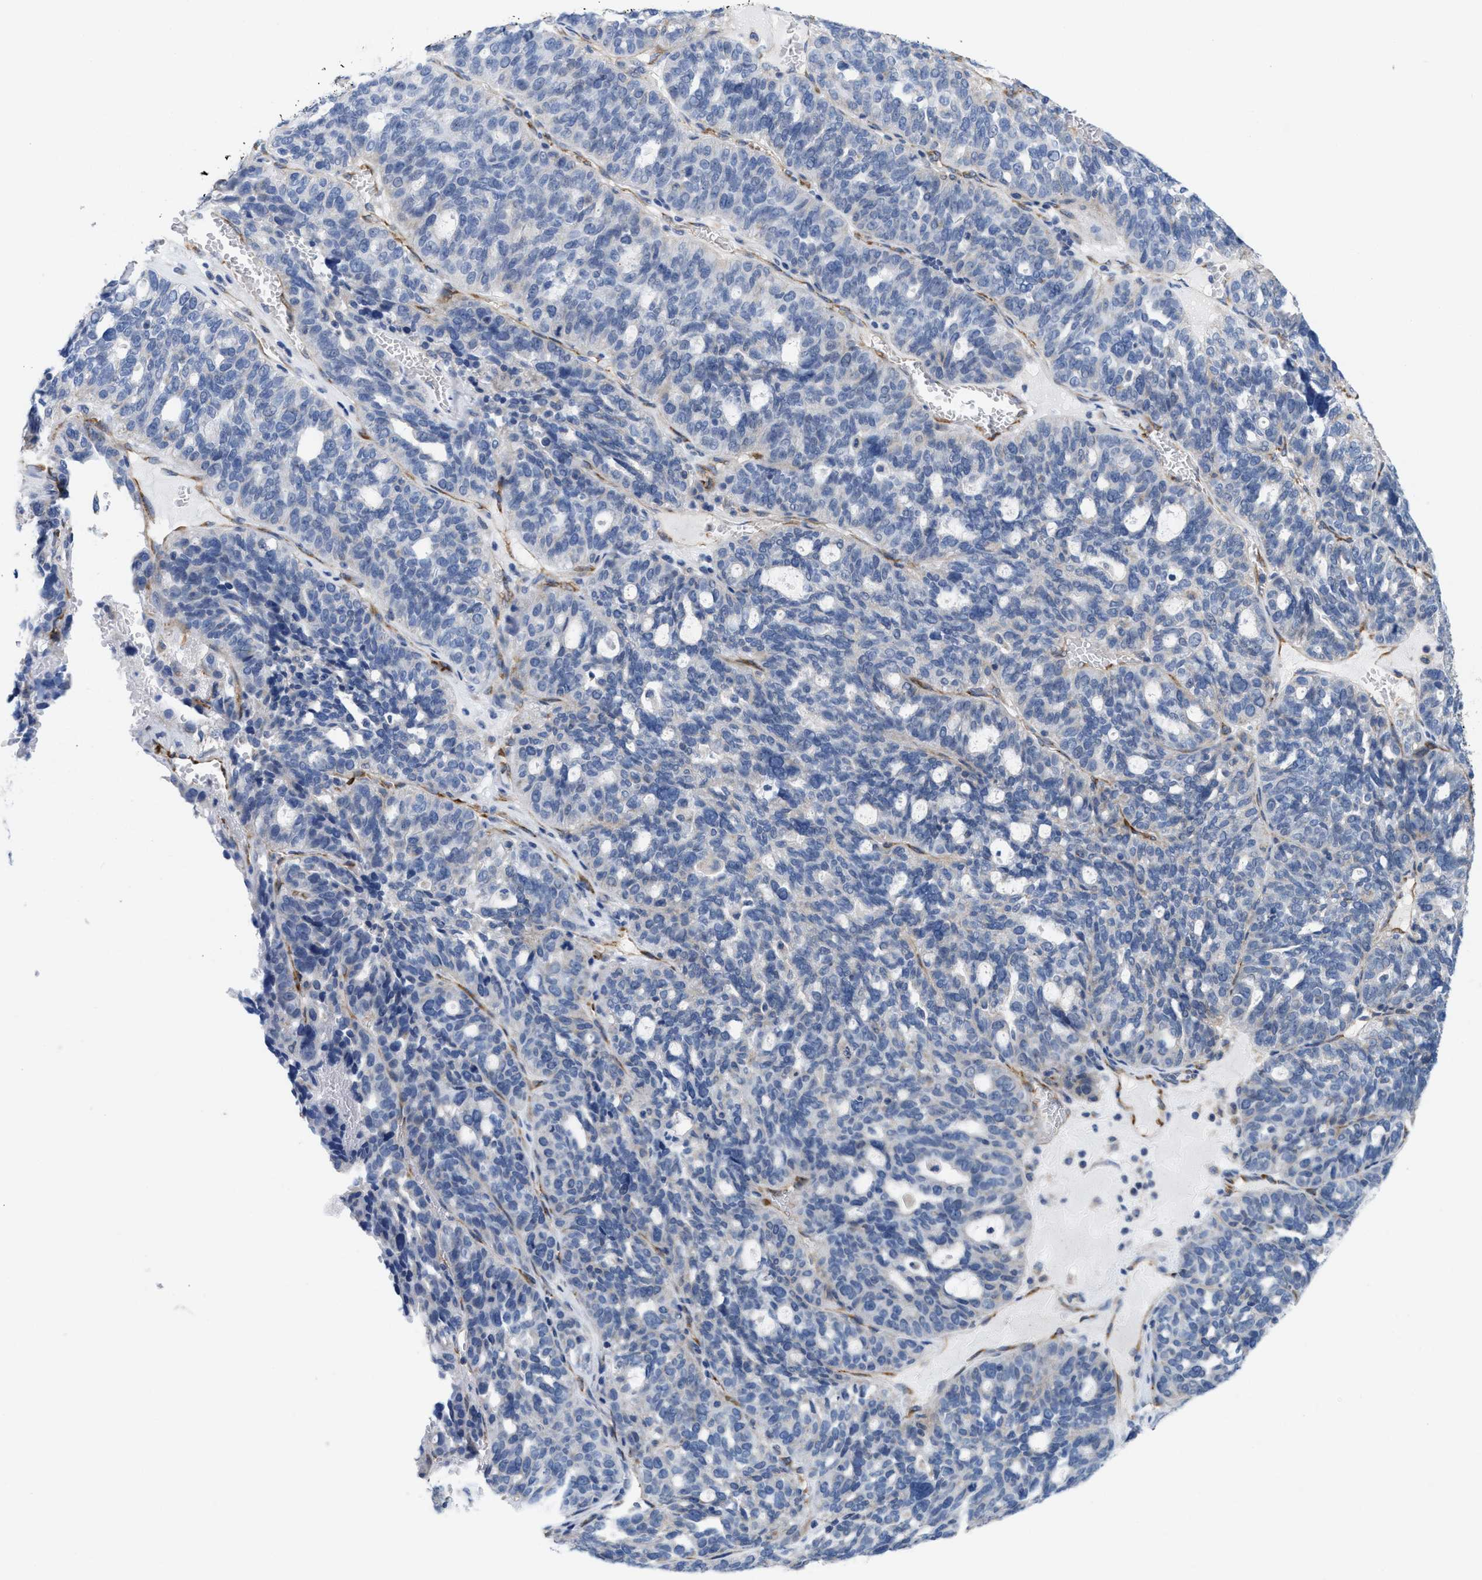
{"staining": {"intensity": "negative", "quantity": "none", "location": "none"}, "tissue": "ovarian cancer", "cell_type": "Tumor cells", "image_type": "cancer", "snomed": [{"axis": "morphology", "description": "Cystadenocarcinoma, serous, NOS"}, {"axis": "topography", "description": "Ovary"}], "caption": "Ovarian cancer (serous cystadenocarcinoma) stained for a protein using IHC demonstrates no expression tumor cells.", "gene": "EOGT", "patient": {"sex": "female", "age": 59}}